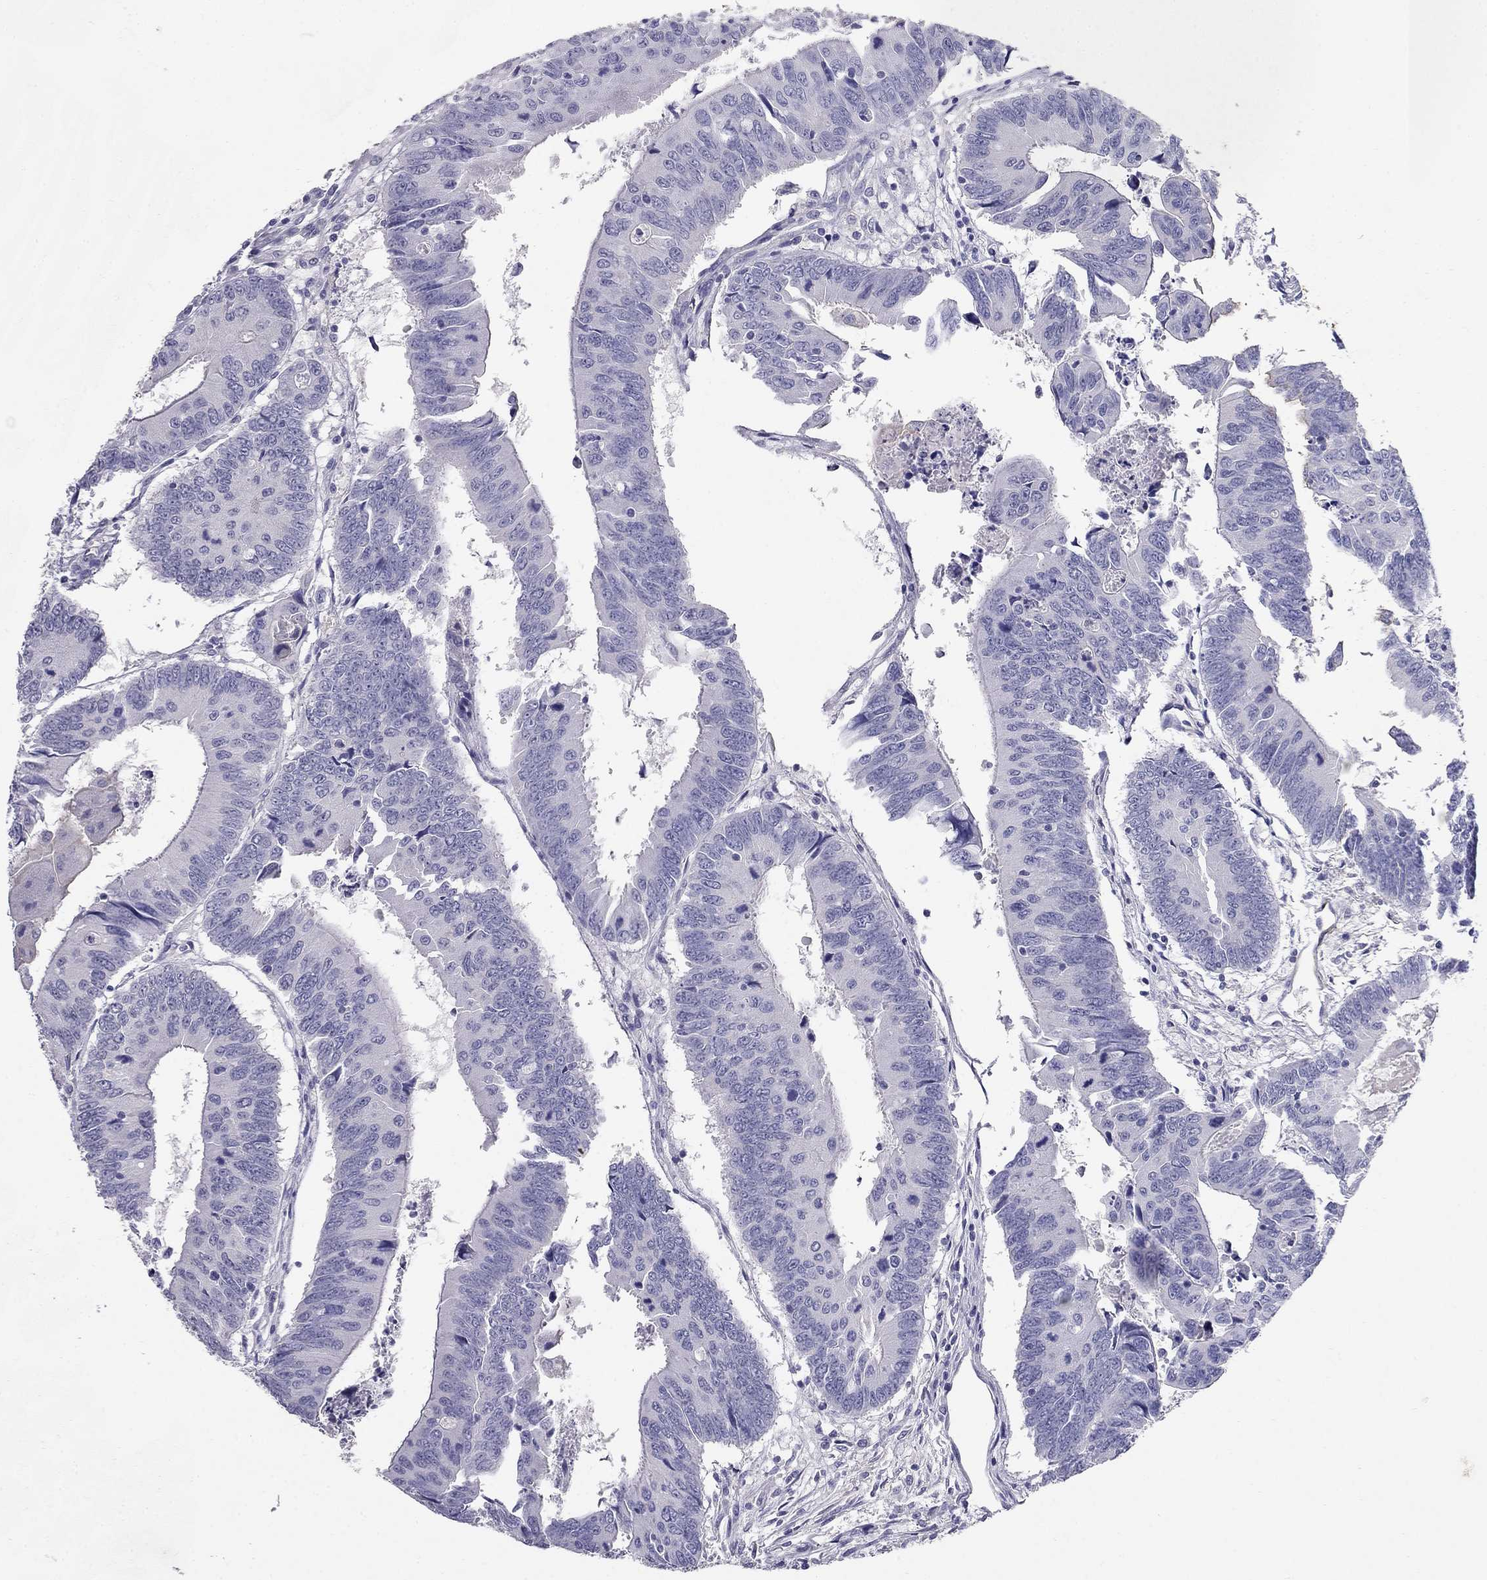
{"staining": {"intensity": "negative", "quantity": "none", "location": "none"}, "tissue": "colorectal cancer", "cell_type": "Tumor cells", "image_type": "cancer", "snomed": [{"axis": "morphology", "description": "Adenocarcinoma, NOS"}, {"axis": "topography", "description": "Rectum"}], "caption": "DAB (3,3'-diaminobenzidine) immunohistochemical staining of adenocarcinoma (colorectal) displays no significant staining in tumor cells.", "gene": "LY6H", "patient": {"sex": "male", "age": 67}}